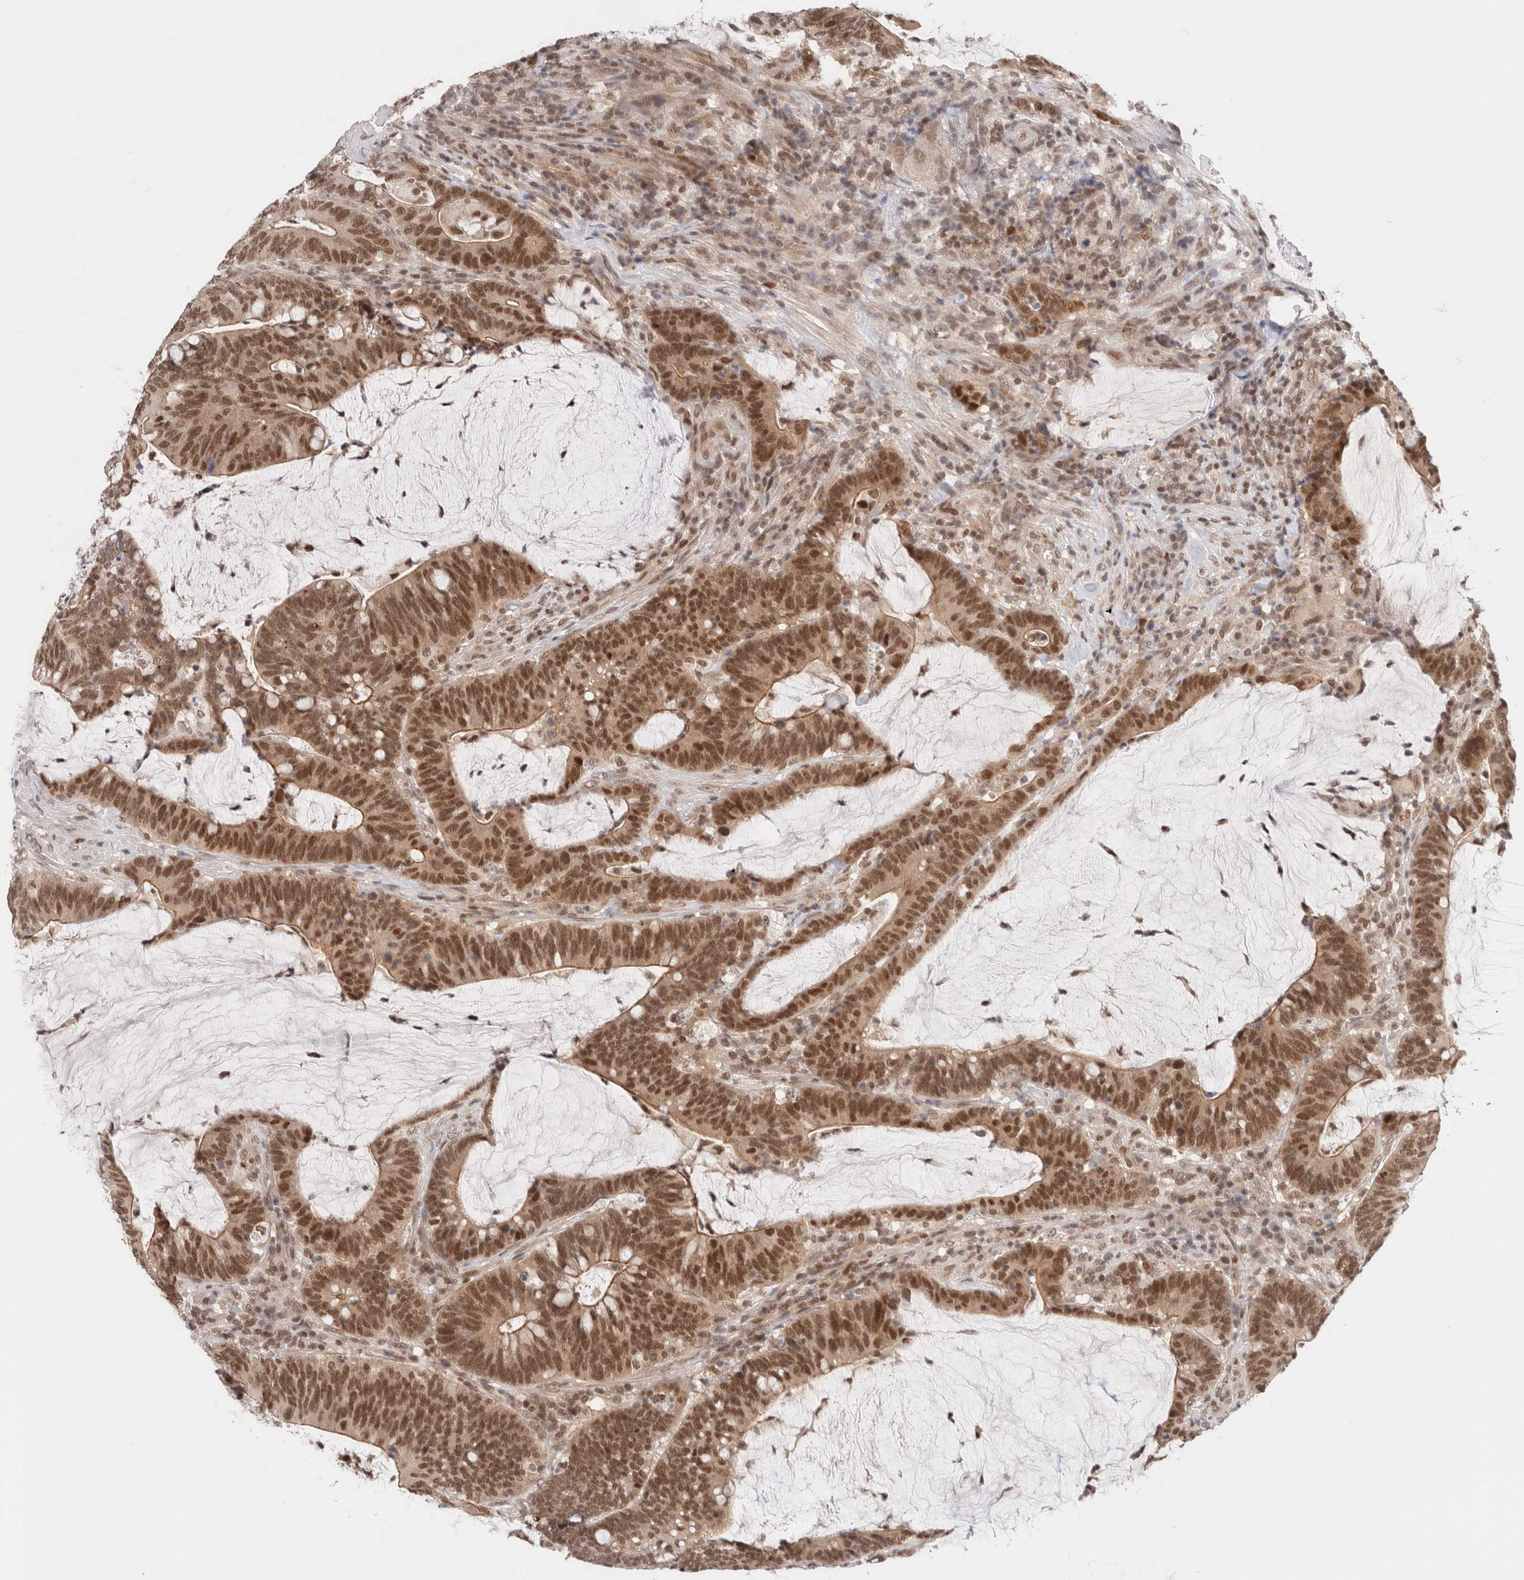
{"staining": {"intensity": "strong", "quantity": ">75%", "location": "nuclear"}, "tissue": "colorectal cancer", "cell_type": "Tumor cells", "image_type": "cancer", "snomed": [{"axis": "morphology", "description": "Adenocarcinoma, NOS"}, {"axis": "topography", "description": "Colon"}], "caption": "A brown stain highlights strong nuclear staining of a protein in human colorectal cancer tumor cells. Ihc stains the protein in brown and the nuclei are stained blue.", "gene": "GATAD2A", "patient": {"sex": "female", "age": 66}}